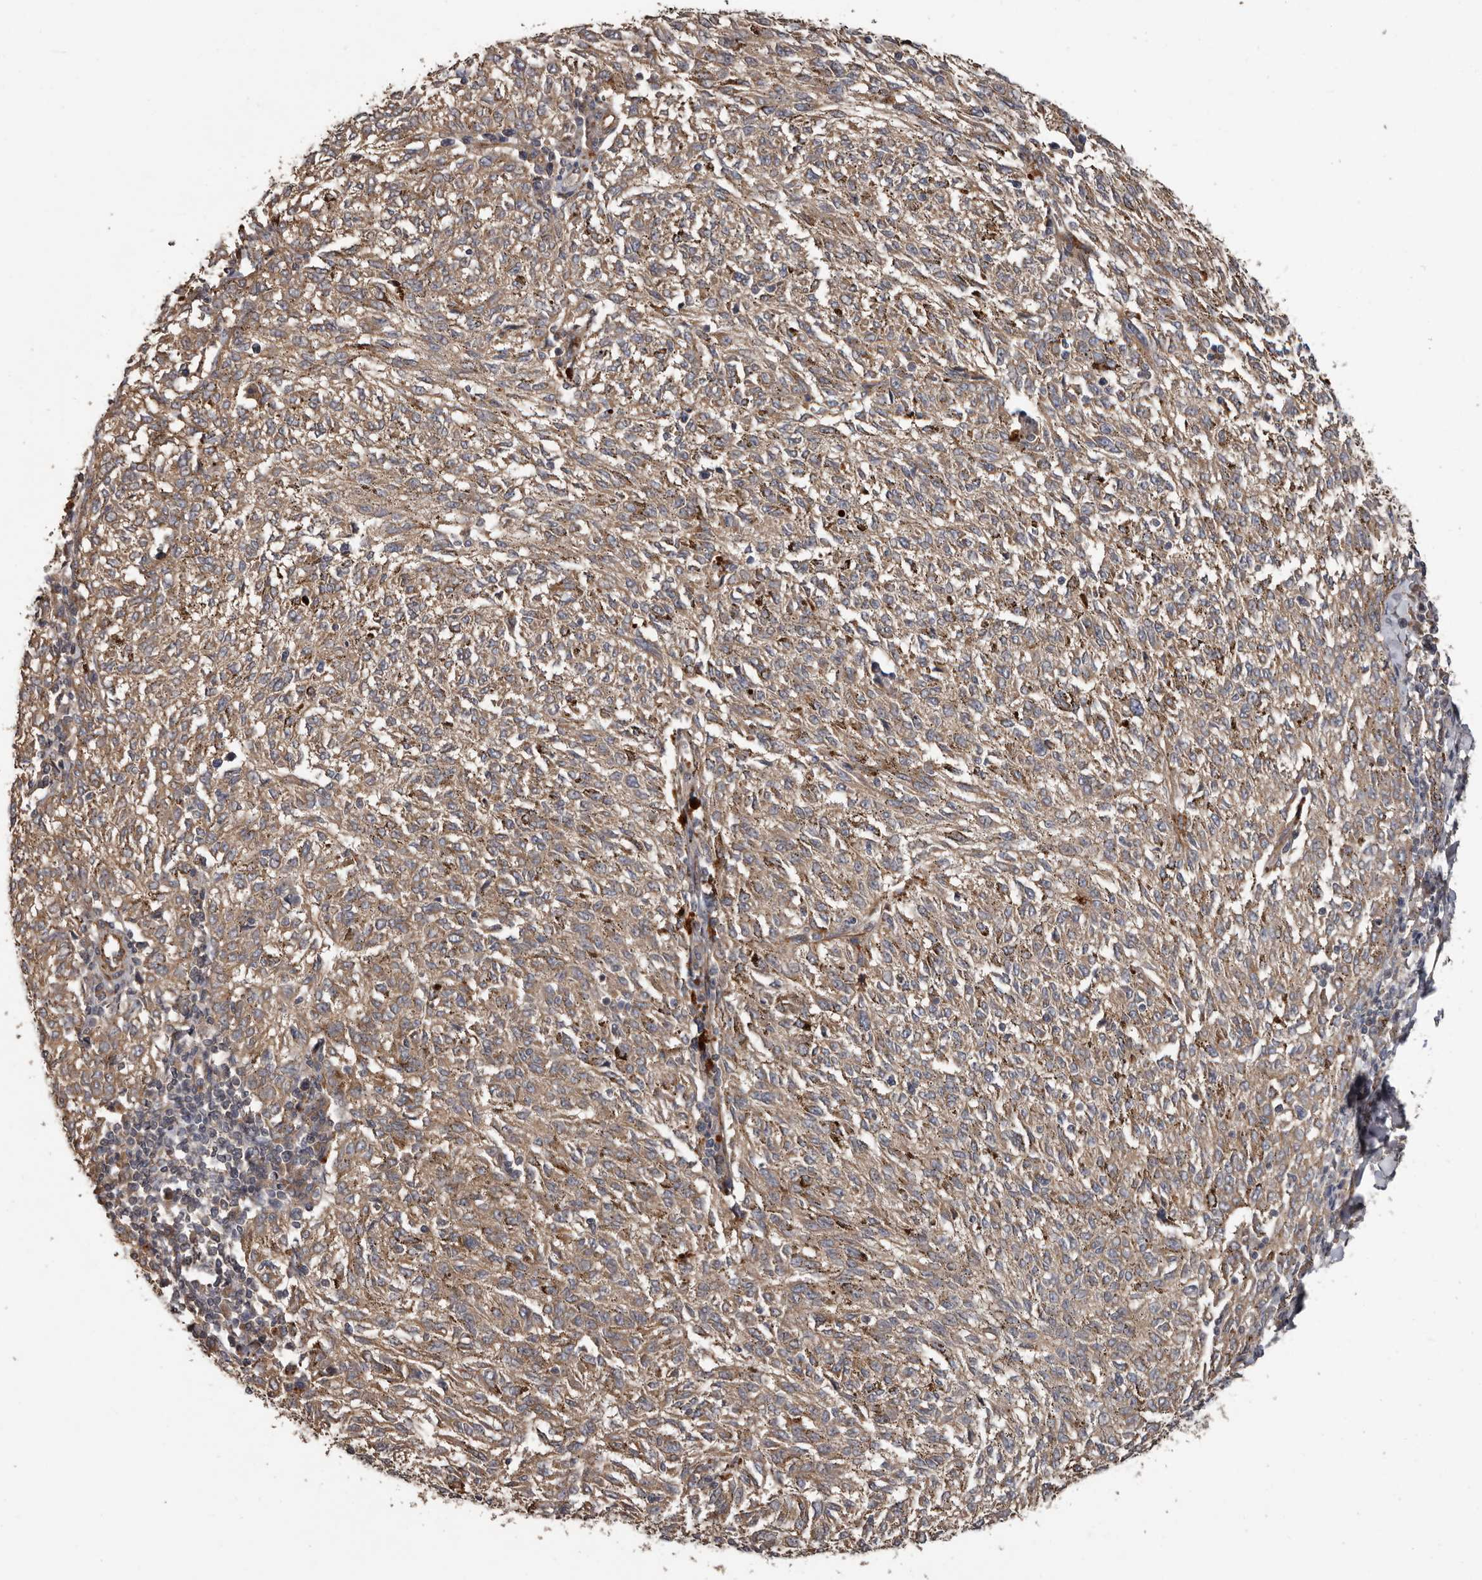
{"staining": {"intensity": "moderate", "quantity": ">75%", "location": "cytoplasmic/membranous"}, "tissue": "melanoma", "cell_type": "Tumor cells", "image_type": "cancer", "snomed": [{"axis": "morphology", "description": "Malignant melanoma, NOS"}, {"axis": "topography", "description": "Skin"}], "caption": "This image reveals immunohistochemistry (IHC) staining of melanoma, with medium moderate cytoplasmic/membranous expression in approximately >75% of tumor cells.", "gene": "ARHGEF5", "patient": {"sex": "female", "age": 72}}